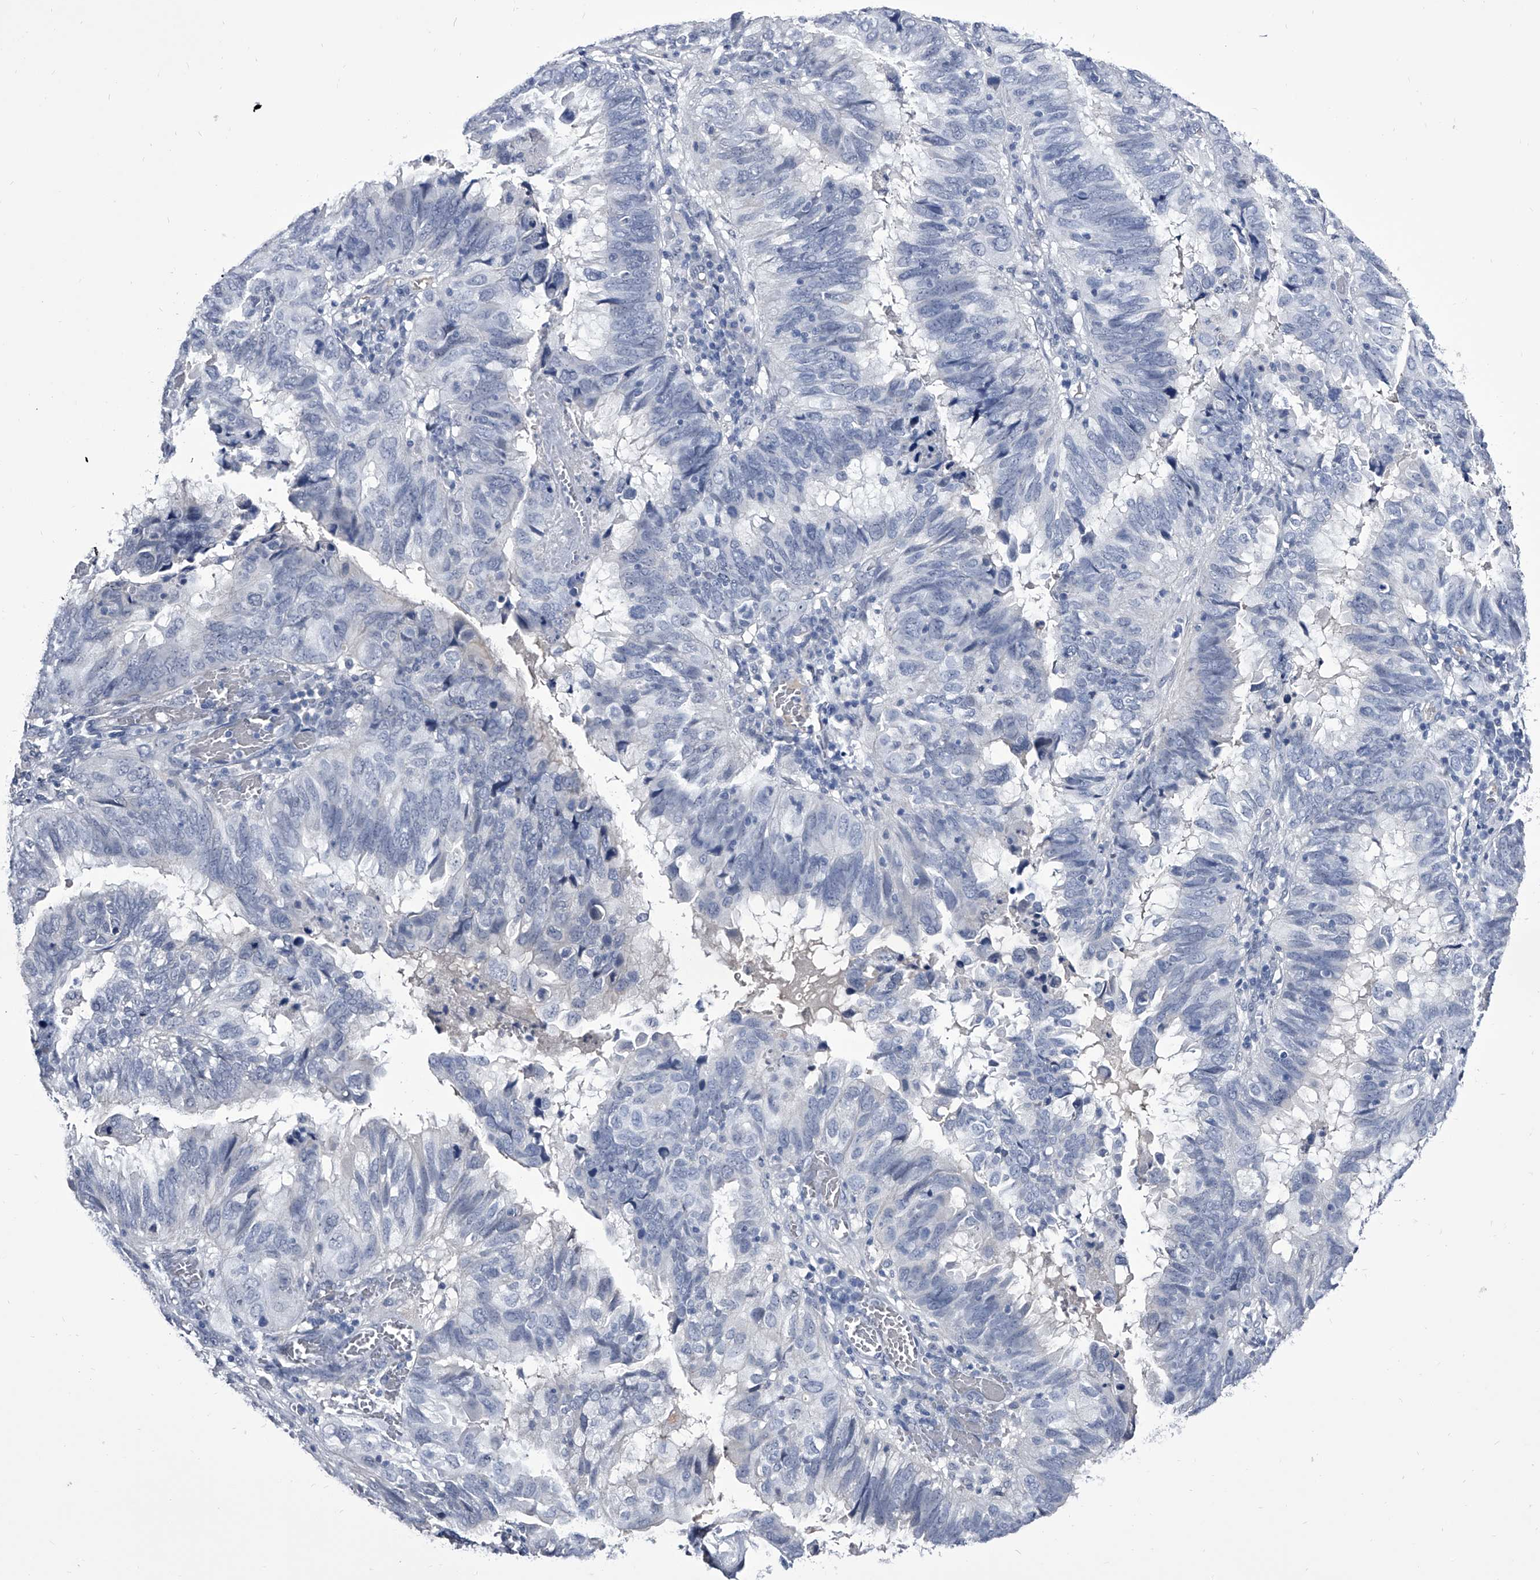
{"staining": {"intensity": "negative", "quantity": "none", "location": "none"}, "tissue": "endometrial cancer", "cell_type": "Tumor cells", "image_type": "cancer", "snomed": [{"axis": "morphology", "description": "Adenocarcinoma, NOS"}, {"axis": "topography", "description": "Uterus"}], "caption": "This is an IHC image of endometrial cancer. There is no positivity in tumor cells.", "gene": "CRISP2", "patient": {"sex": "female", "age": 77}}